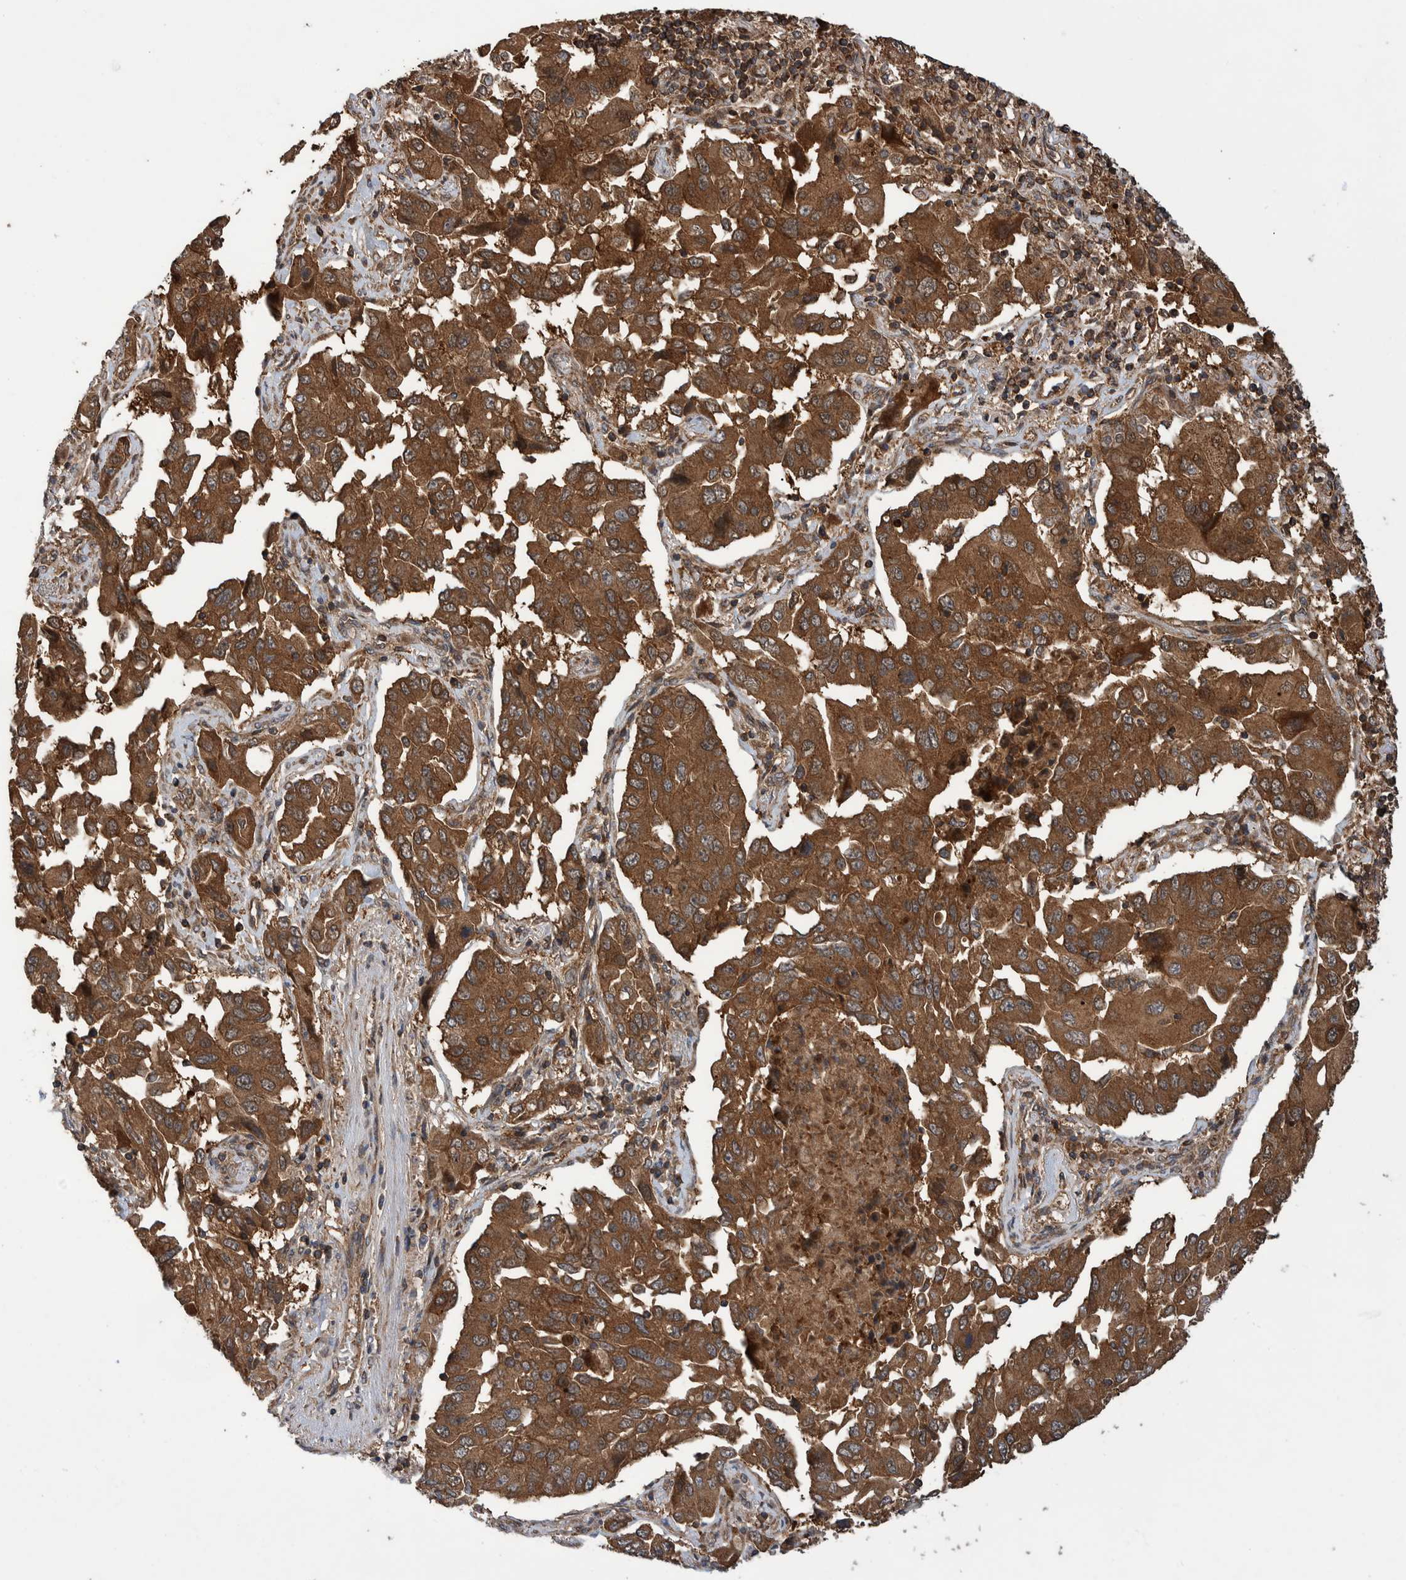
{"staining": {"intensity": "moderate", "quantity": ">75%", "location": "cytoplasmic/membranous"}, "tissue": "lung cancer", "cell_type": "Tumor cells", "image_type": "cancer", "snomed": [{"axis": "morphology", "description": "Adenocarcinoma, NOS"}, {"axis": "topography", "description": "Lung"}], "caption": "A medium amount of moderate cytoplasmic/membranous positivity is seen in about >75% of tumor cells in lung adenocarcinoma tissue. The protein of interest is shown in brown color, while the nuclei are stained blue.", "gene": "VBP1", "patient": {"sex": "female", "age": 65}}